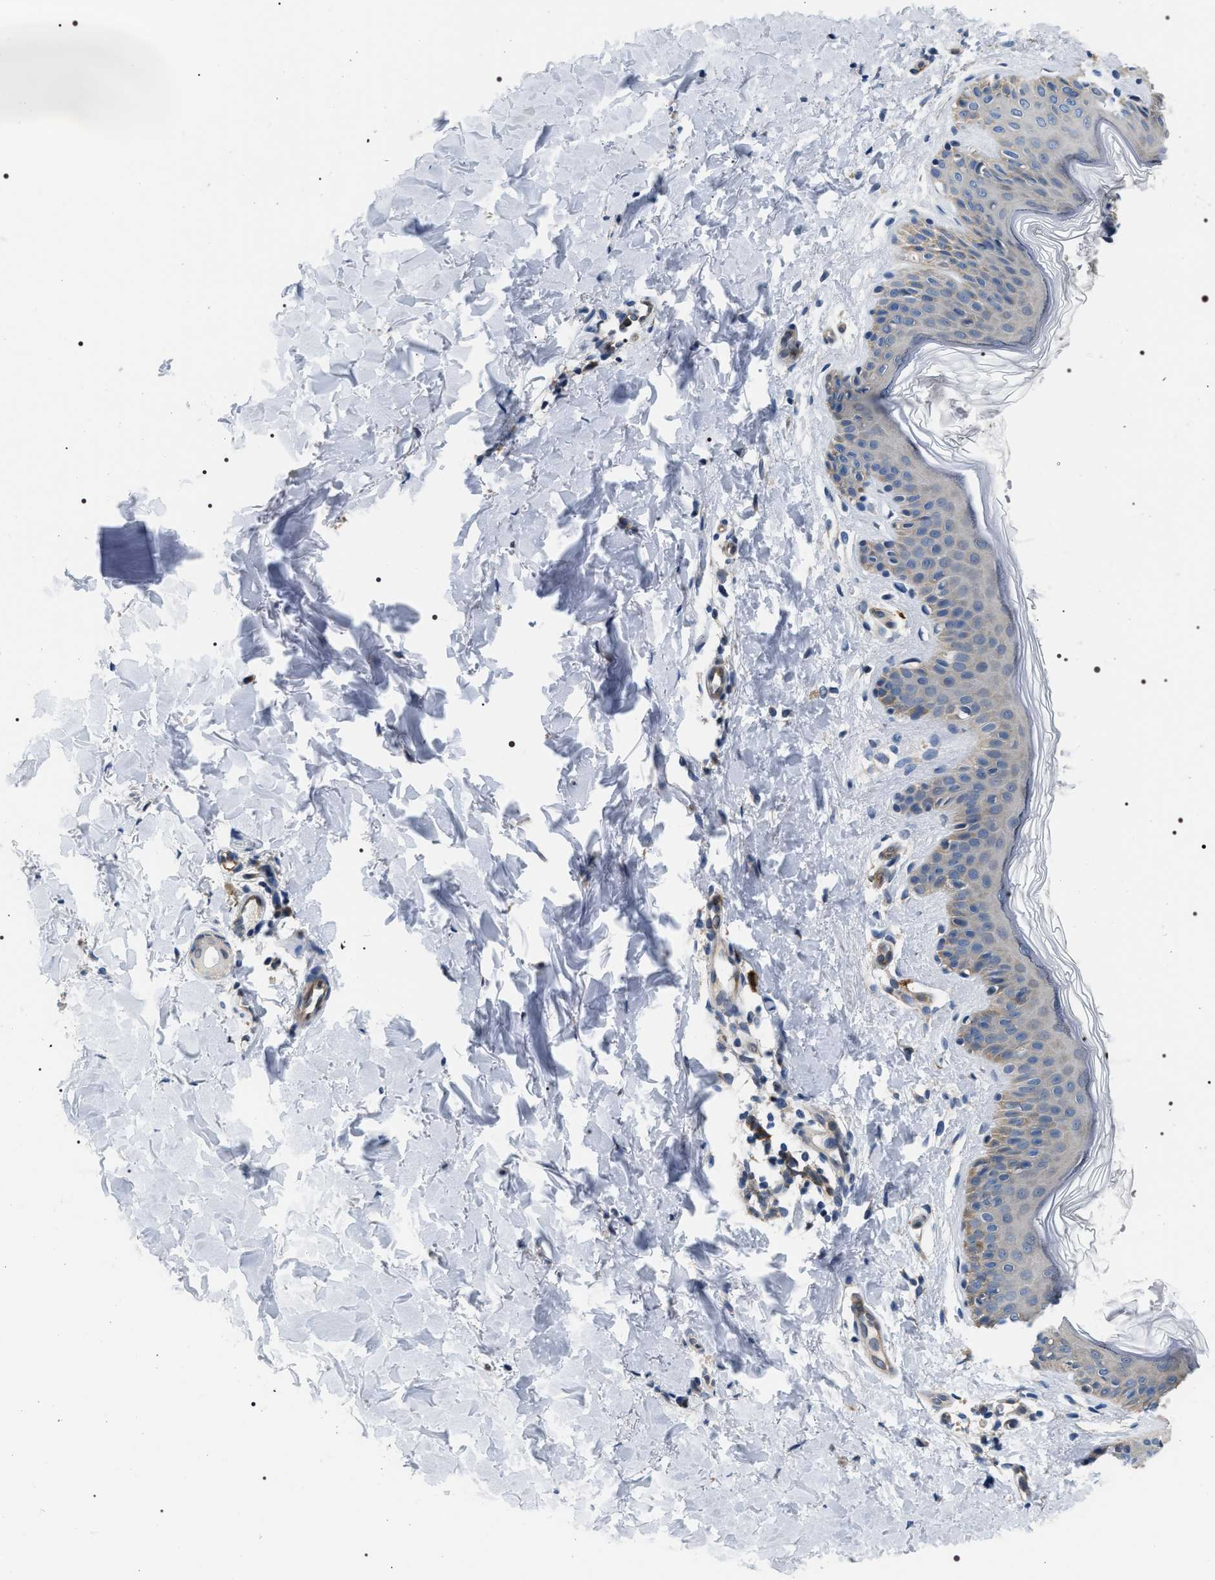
{"staining": {"intensity": "negative", "quantity": "none", "location": "none"}, "tissue": "skin", "cell_type": "Fibroblasts", "image_type": "normal", "snomed": [{"axis": "morphology", "description": "Normal tissue, NOS"}, {"axis": "topography", "description": "Skin"}], "caption": "Immunohistochemical staining of benign human skin displays no significant expression in fibroblasts.", "gene": "PKD1L1", "patient": {"sex": "male", "age": 40}}